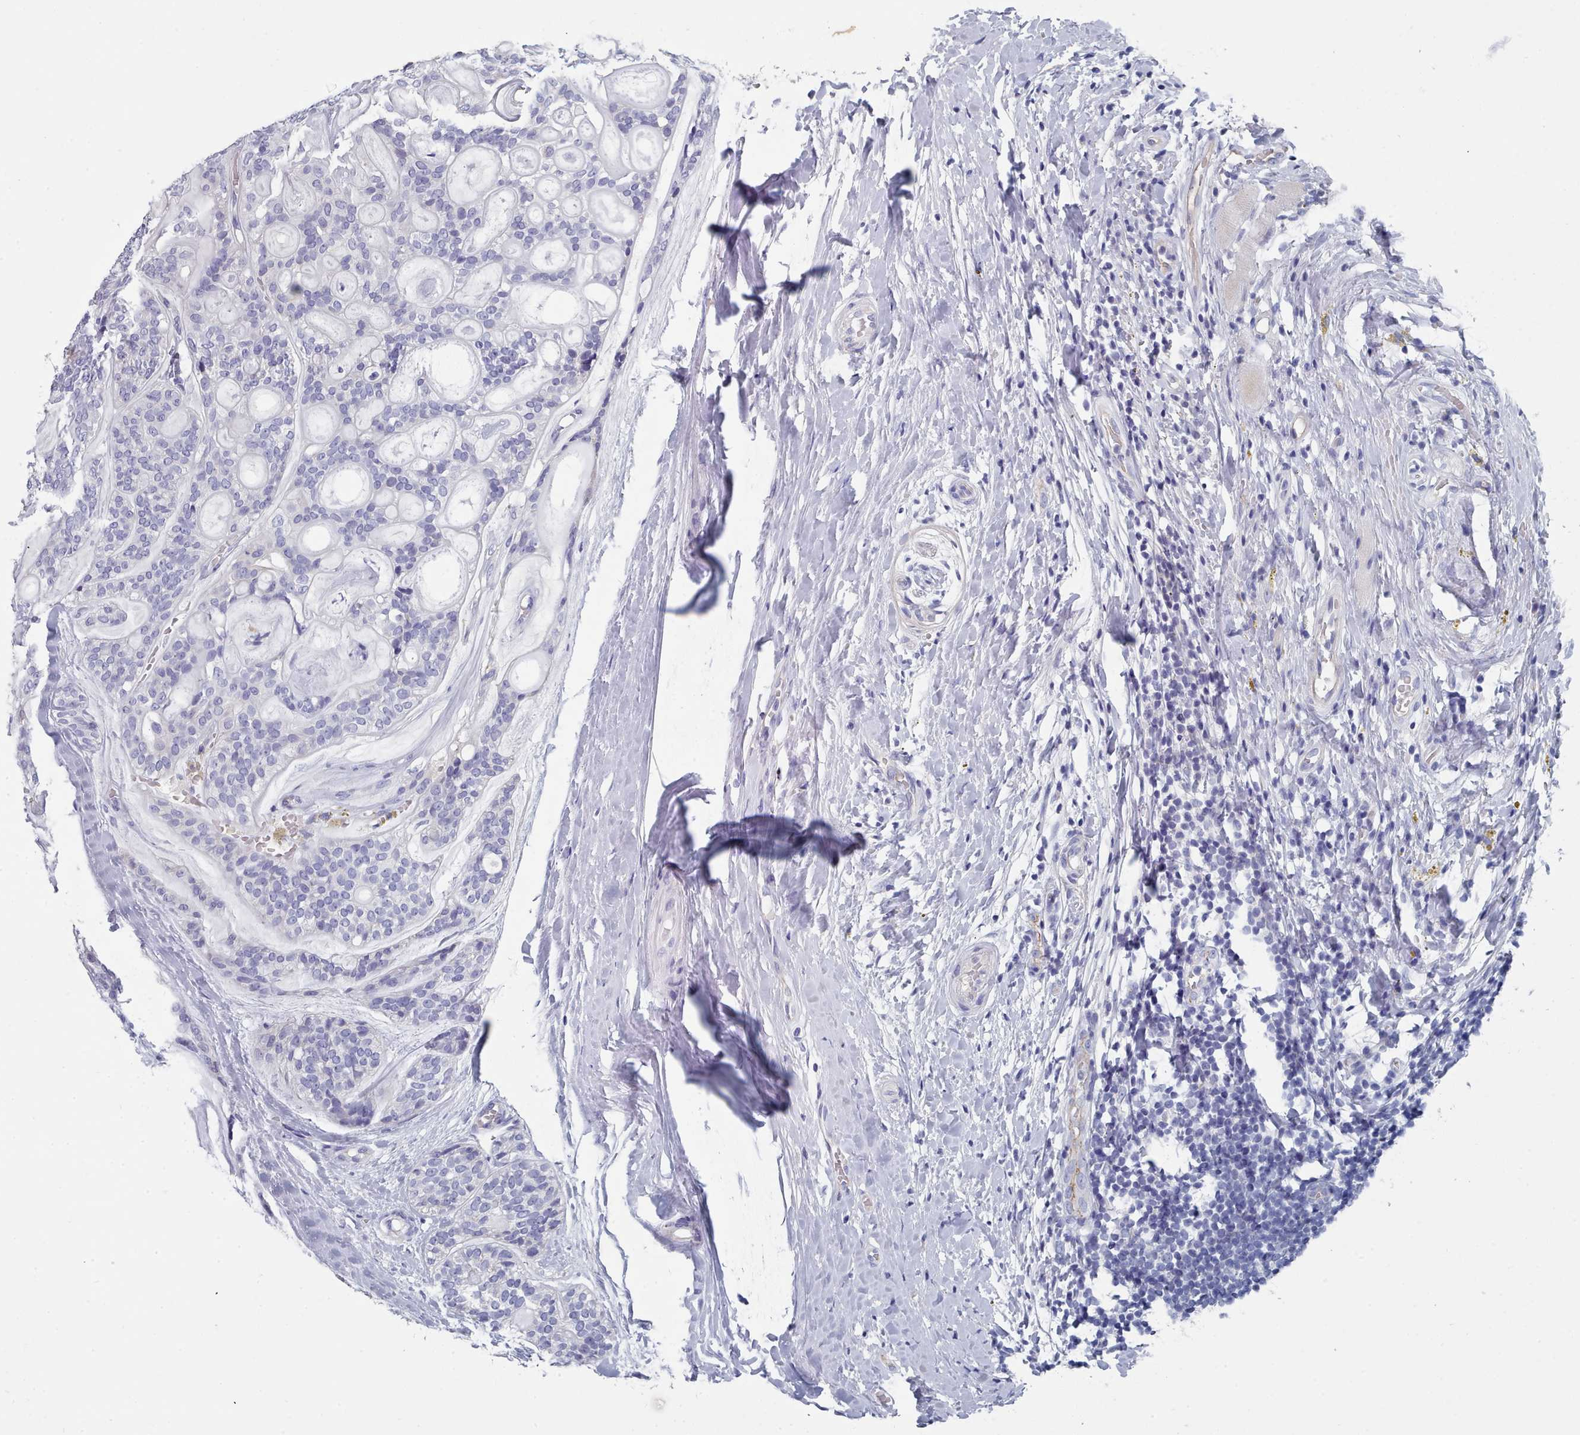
{"staining": {"intensity": "negative", "quantity": "none", "location": "none"}, "tissue": "head and neck cancer", "cell_type": "Tumor cells", "image_type": "cancer", "snomed": [{"axis": "morphology", "description": "Adenocarcinoma, NOS"}, {"axis": "topography", "description": "Head-Neck"}], "caption": "Immunohistochemistry (IHC) image of neoplastic tissue: human adenocarcinoma (head and neck) stained with DAB (3,3'-diaminobenzidine) shows no significant protein positivity in tumor cells.", "gene": "PDE4C", "patient": {"sex": "male", "age": 66}}